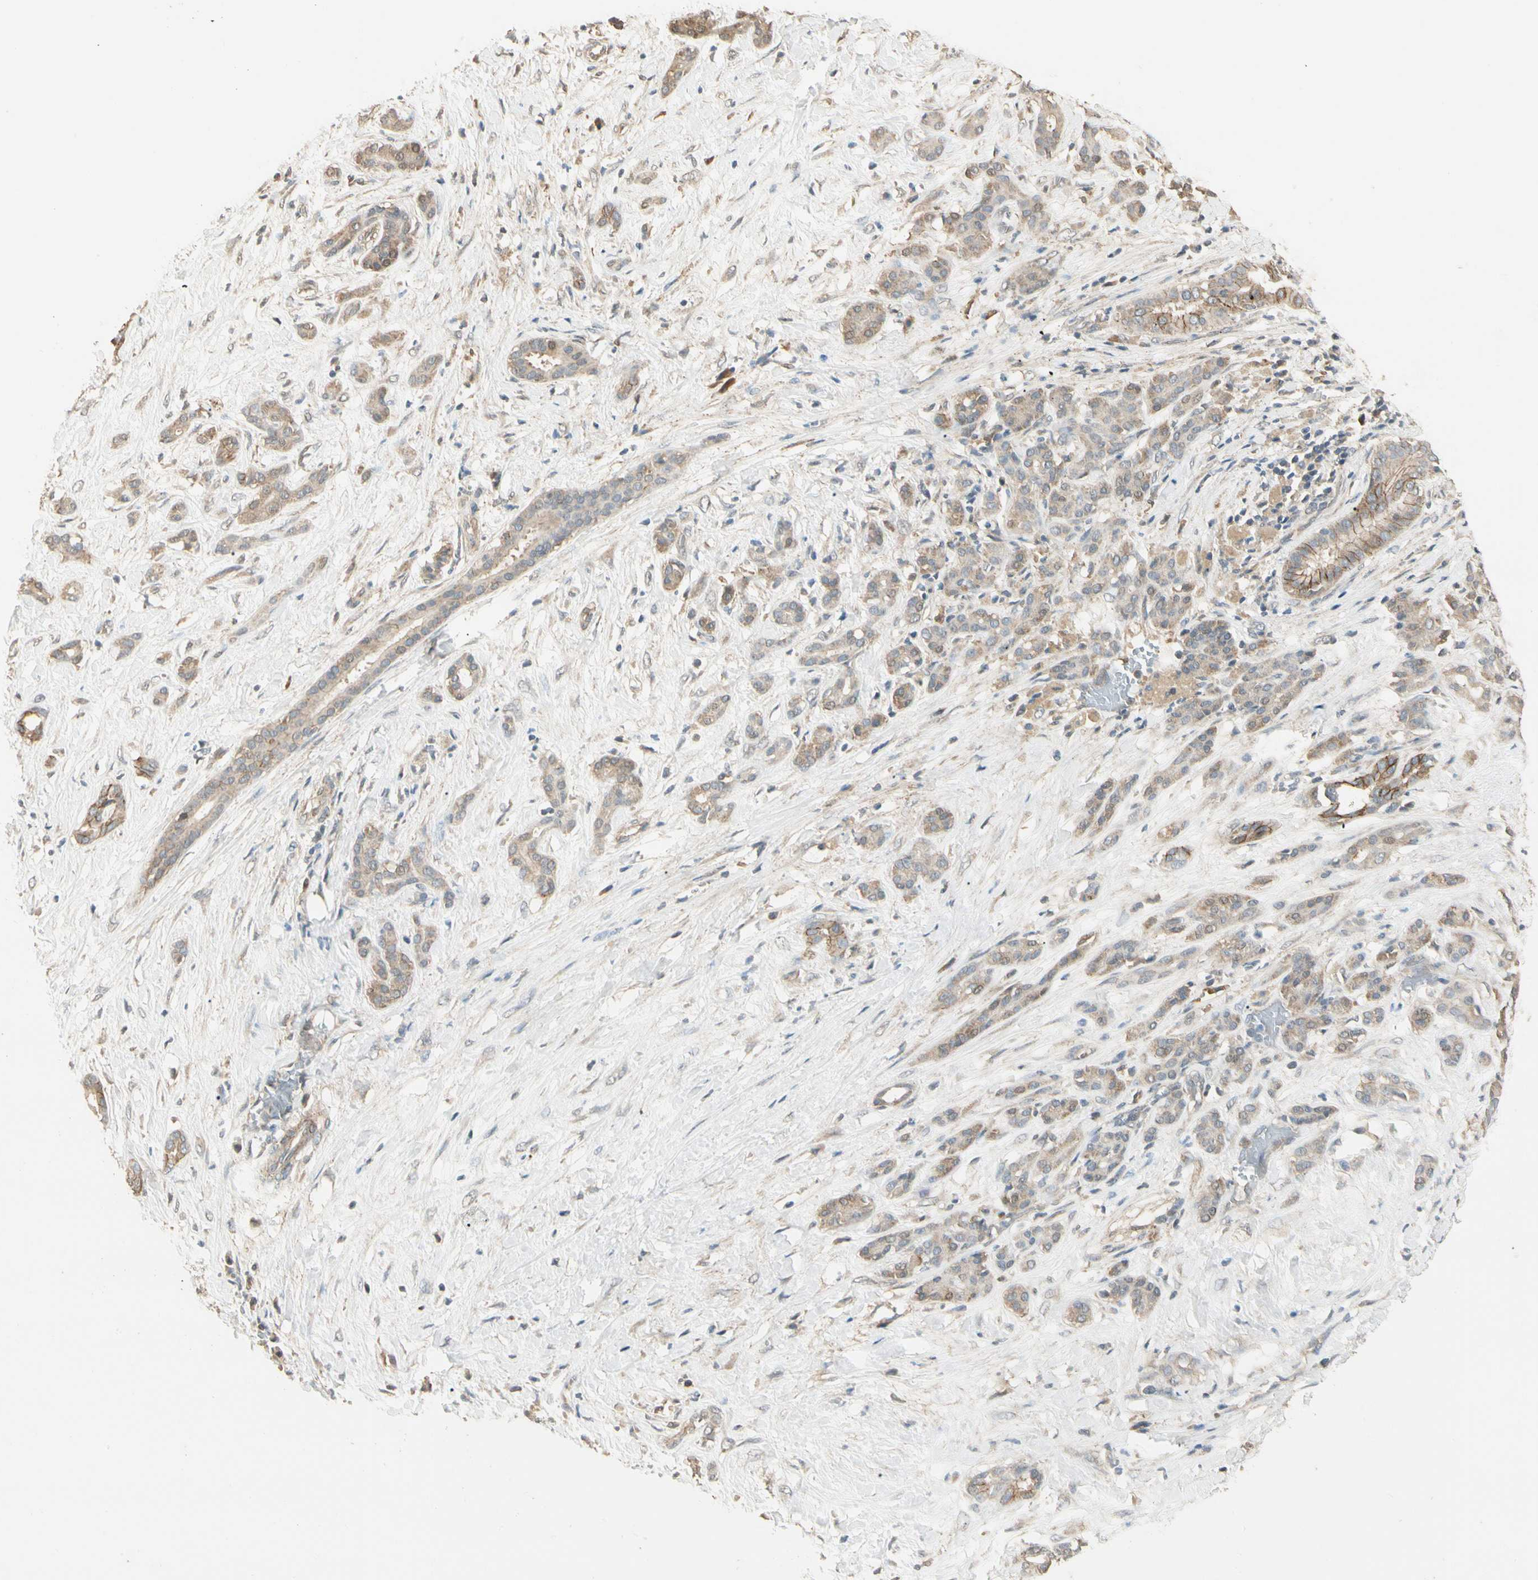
{"staining": {"intensity": "weak", "quantity": ">75%", "location": "cytoplasmic/membranous"}, "tissue": "pancreatic cancer", "cell_type": "Tumor cells", "image_type": "cancer", "snomed": [{"axis": "morphology", "description": "Adenocarcinoma, NOS"}, {"axis": "topography", "description": "Pancreas"}], "caption": "IHC (DAB (3,3'-diaminobenzidine)) staining of human pancreatic cancer (adenocarcinoma) reveals weak cytoplasmic/membranous protein positivity in about >75% of tumor cells. The staining was performed using DAB to visualize the protein expression in brown, while the nuclei were stained in blue with hematoxylin (Magnification: 20x).", "gene": "CDH6", "patient": {"sex": "male", "age": 41}}